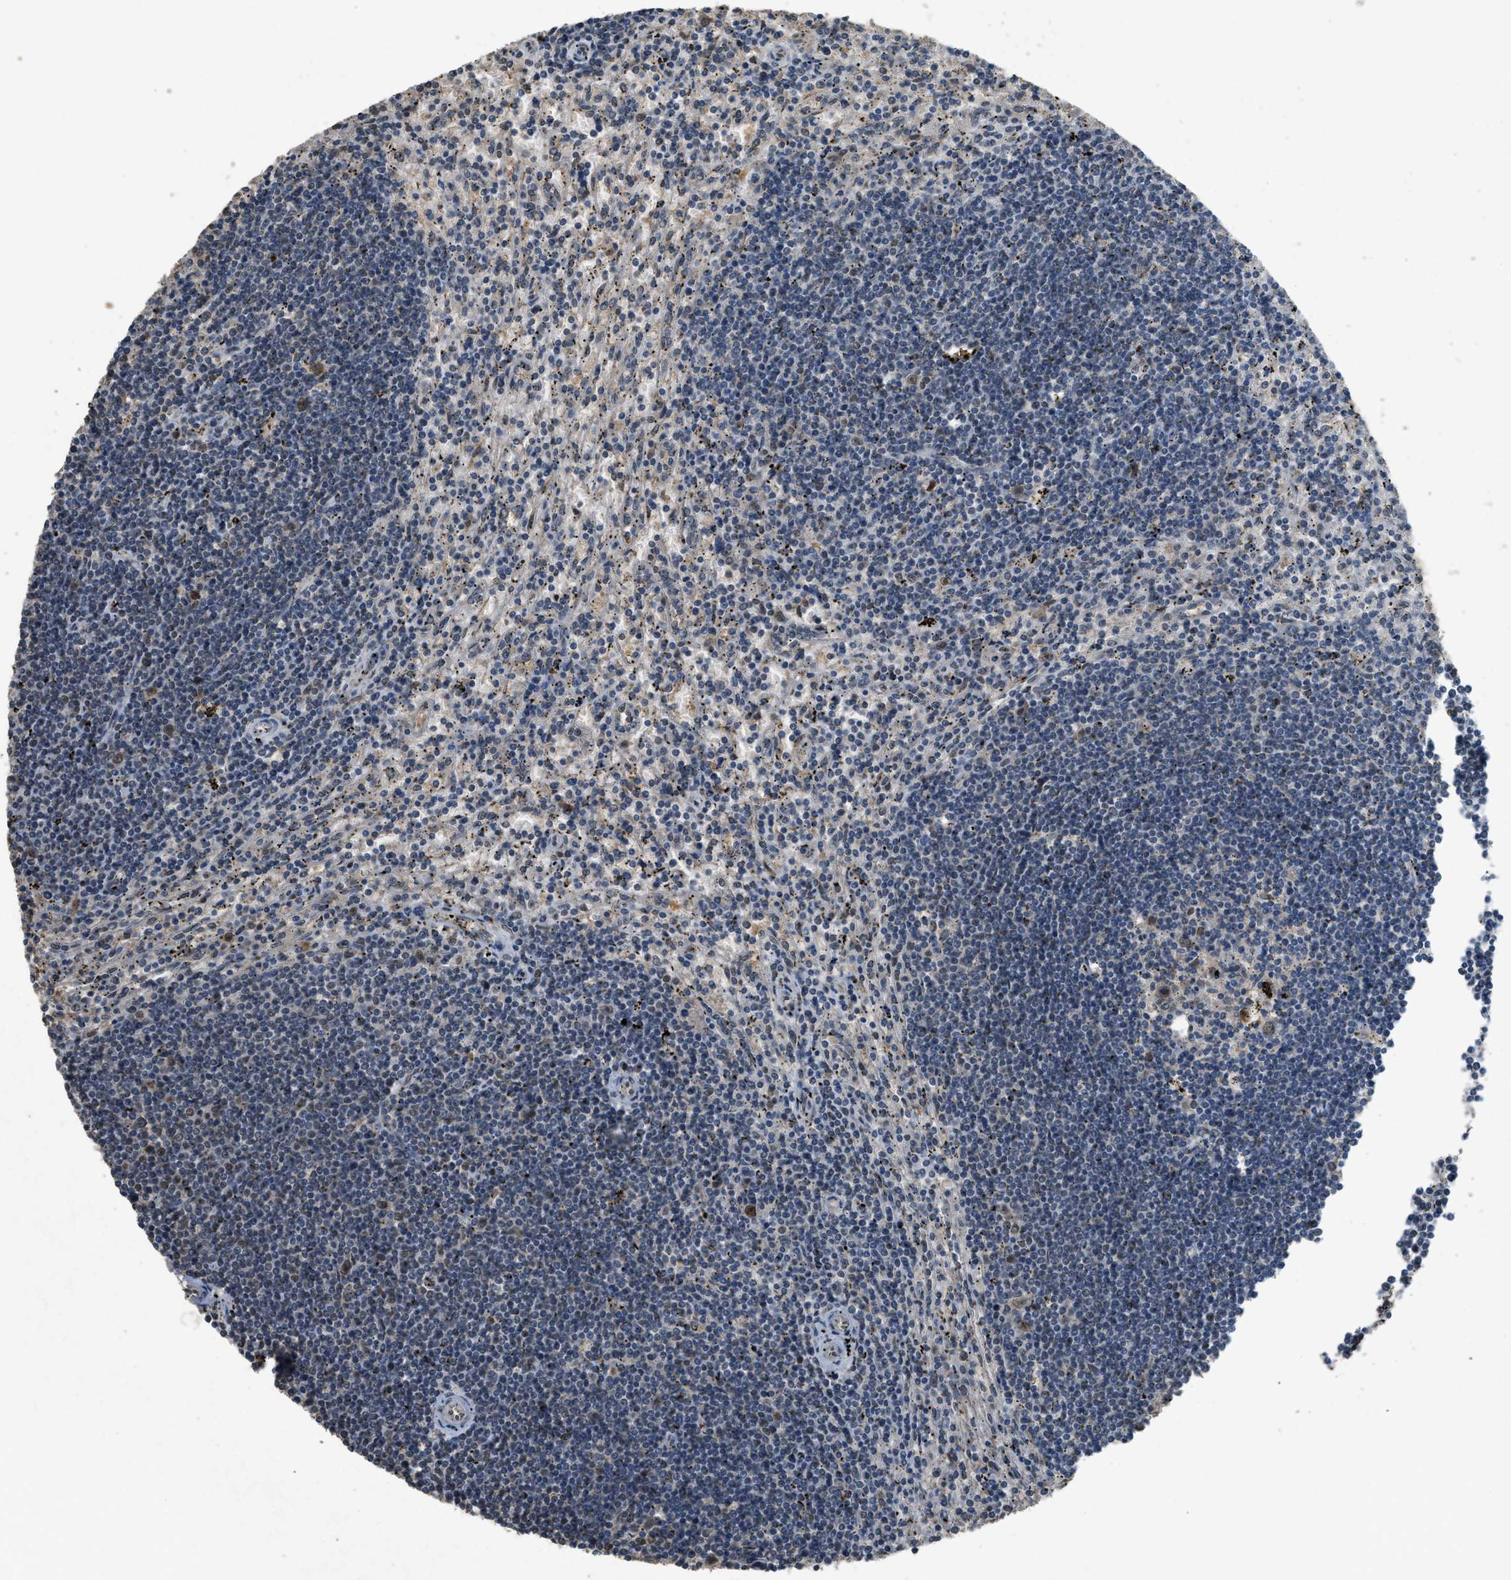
{"staining": {"intensity": "moderate", "quantity": "<25%", "location": "cytoplasmic/membranous,nuclear"}, "tissue": "lymphoma", "cell_type": "Tumor cells", "image_type": "cancer", "snomed": [{"axis": "morphology", "description": "Malignant lymphoma, non-Hodgkin's type, Low grade"}, {"axis": "topography", "description": "Spleen"}], "caption": "A low amount of moderate cytoplasmic/membranous and nuclear positivity is present in about <25% of tumor cells in malignant lymphoma, non-Hodgkin's type (low-grade) tissue. The protein is stained brown, and the nuclei are stained in blue (DAB IHC with brightfield microscopy, high magnification).", "gene": "IPO7", "patient": {"sex": "male", "age": 76}}